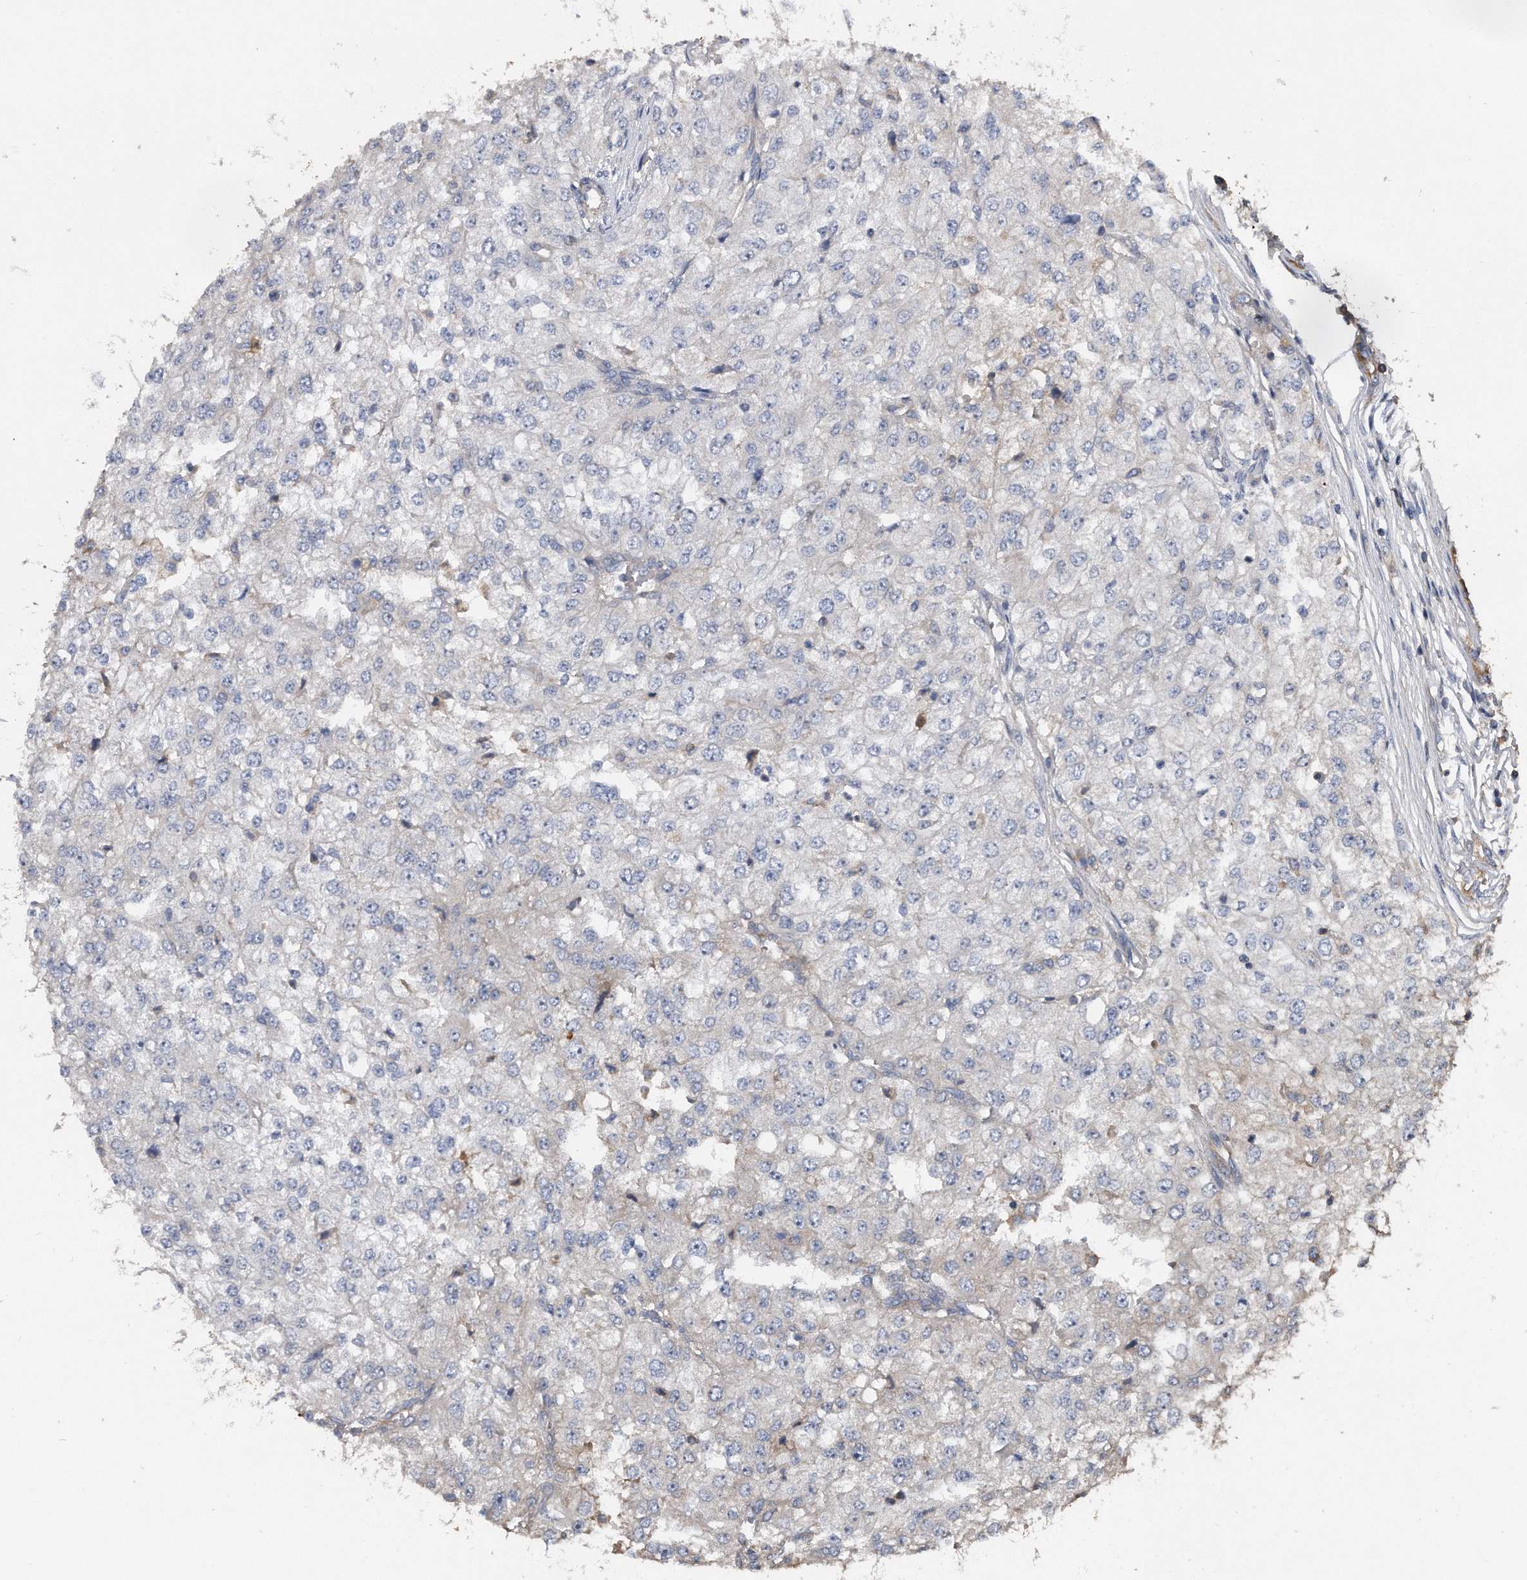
{"staining": {"intensity": "negative", "quantity": "none", "location": "none"}, "tissue": "renal cancer", "cell_type": "Tumor cells", "image_type": "cancer", "snomed": [{"axis": "morphology", "description": "Adenocarcinoma, NOS"}, {"axis": "topography", "description": "Kidney"}], "caption": "There is no significant positivity in tumor cells of adenocarcinoma (renal).", "gene": "KCND3", "patient": {"sex": "female", "age": 54}}